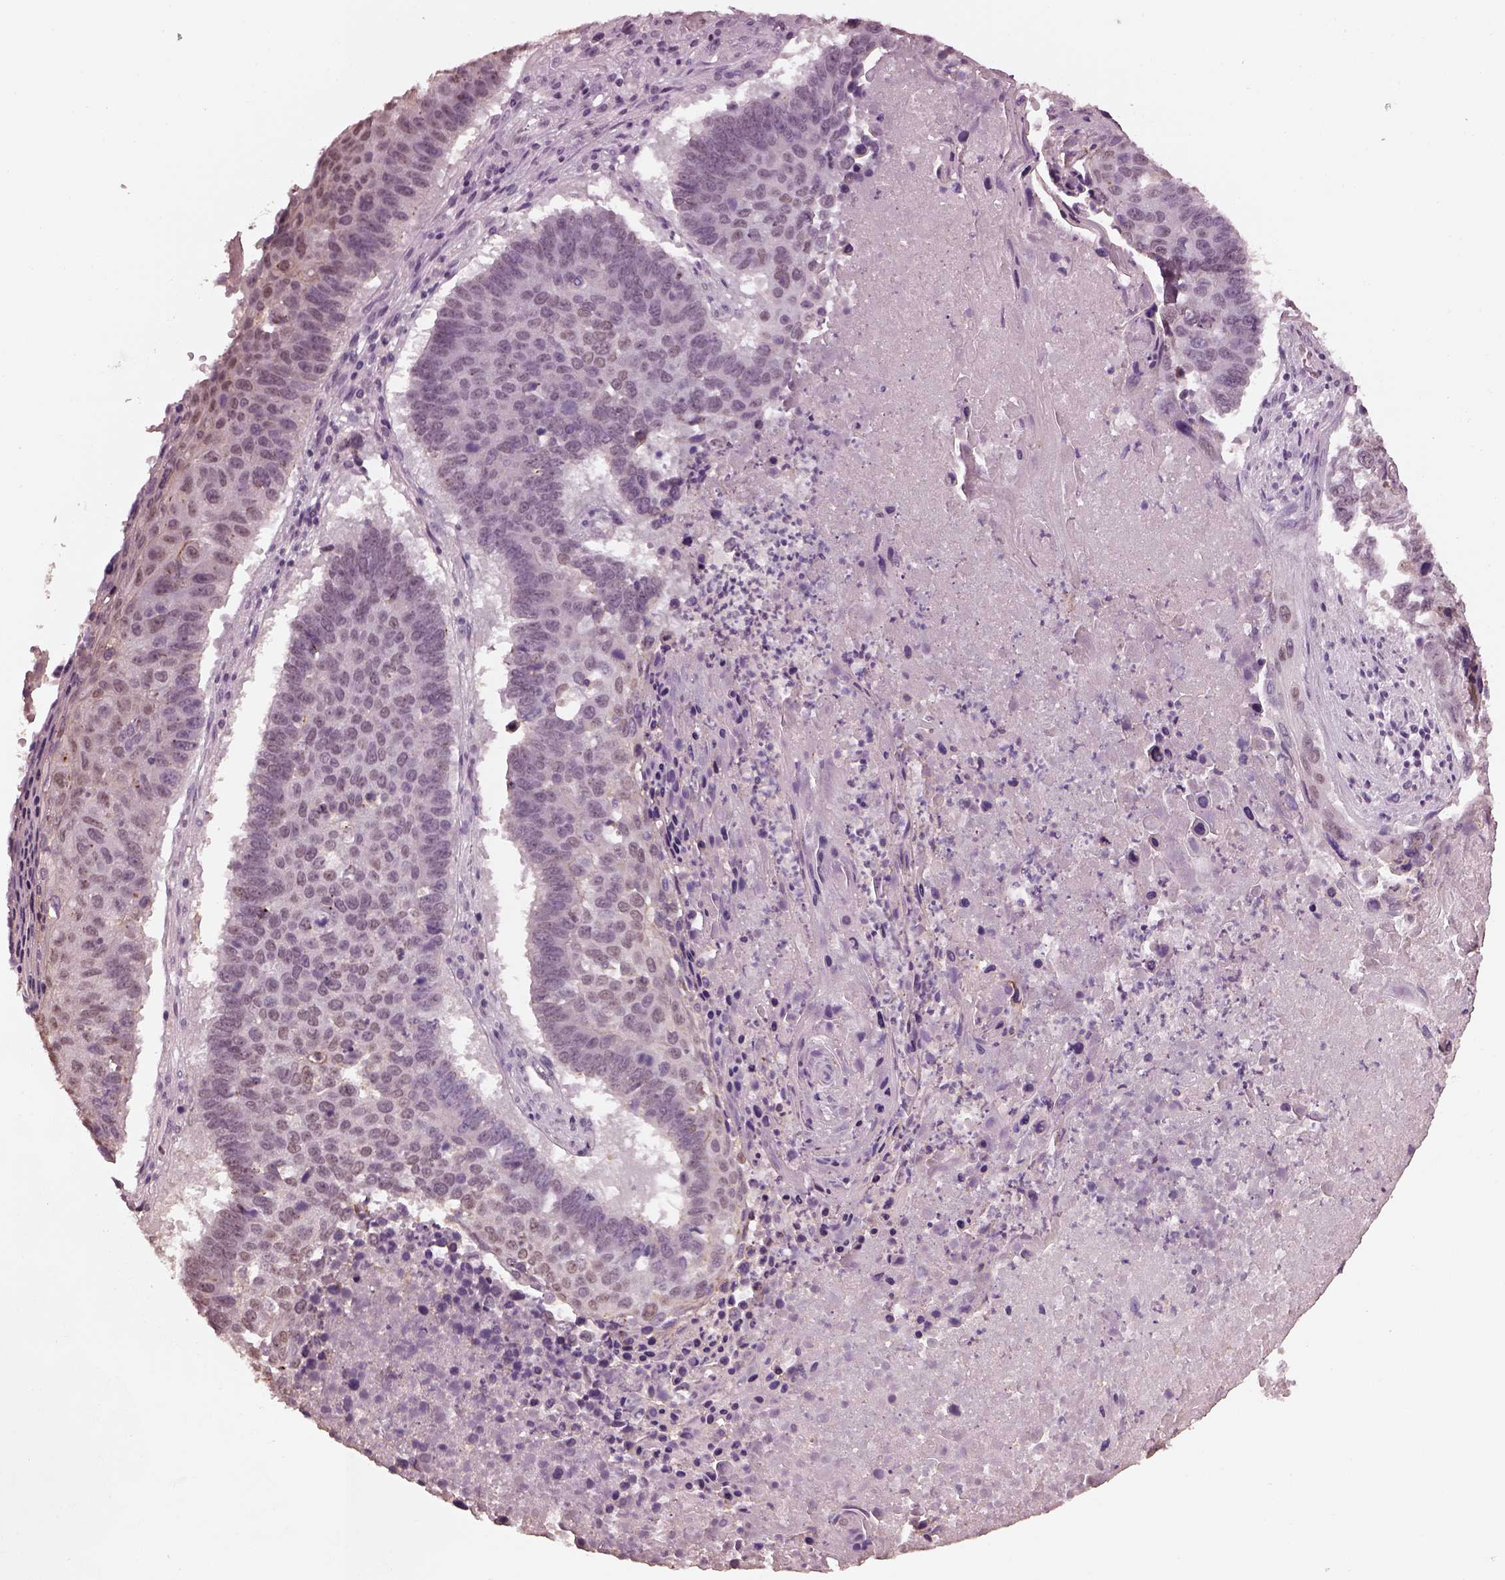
{"staining": {"intensity": "negative", "quantity": "none", "location": "none"}, "tissue": "lung cancer", "cell_type": "Tumor cells", "image_type": "cancer", "snomed": [{"axis": "morphology", "description": "Squamous cell carcinoma, NOS"}, {"axis": "topography", "description": "Lung"}], "caption": "The image exhibits no staining of tumor cells in lung squamous cell carcinoma.", "gene": "TSKS", "patient": {"sex": "male", "age": 73}}